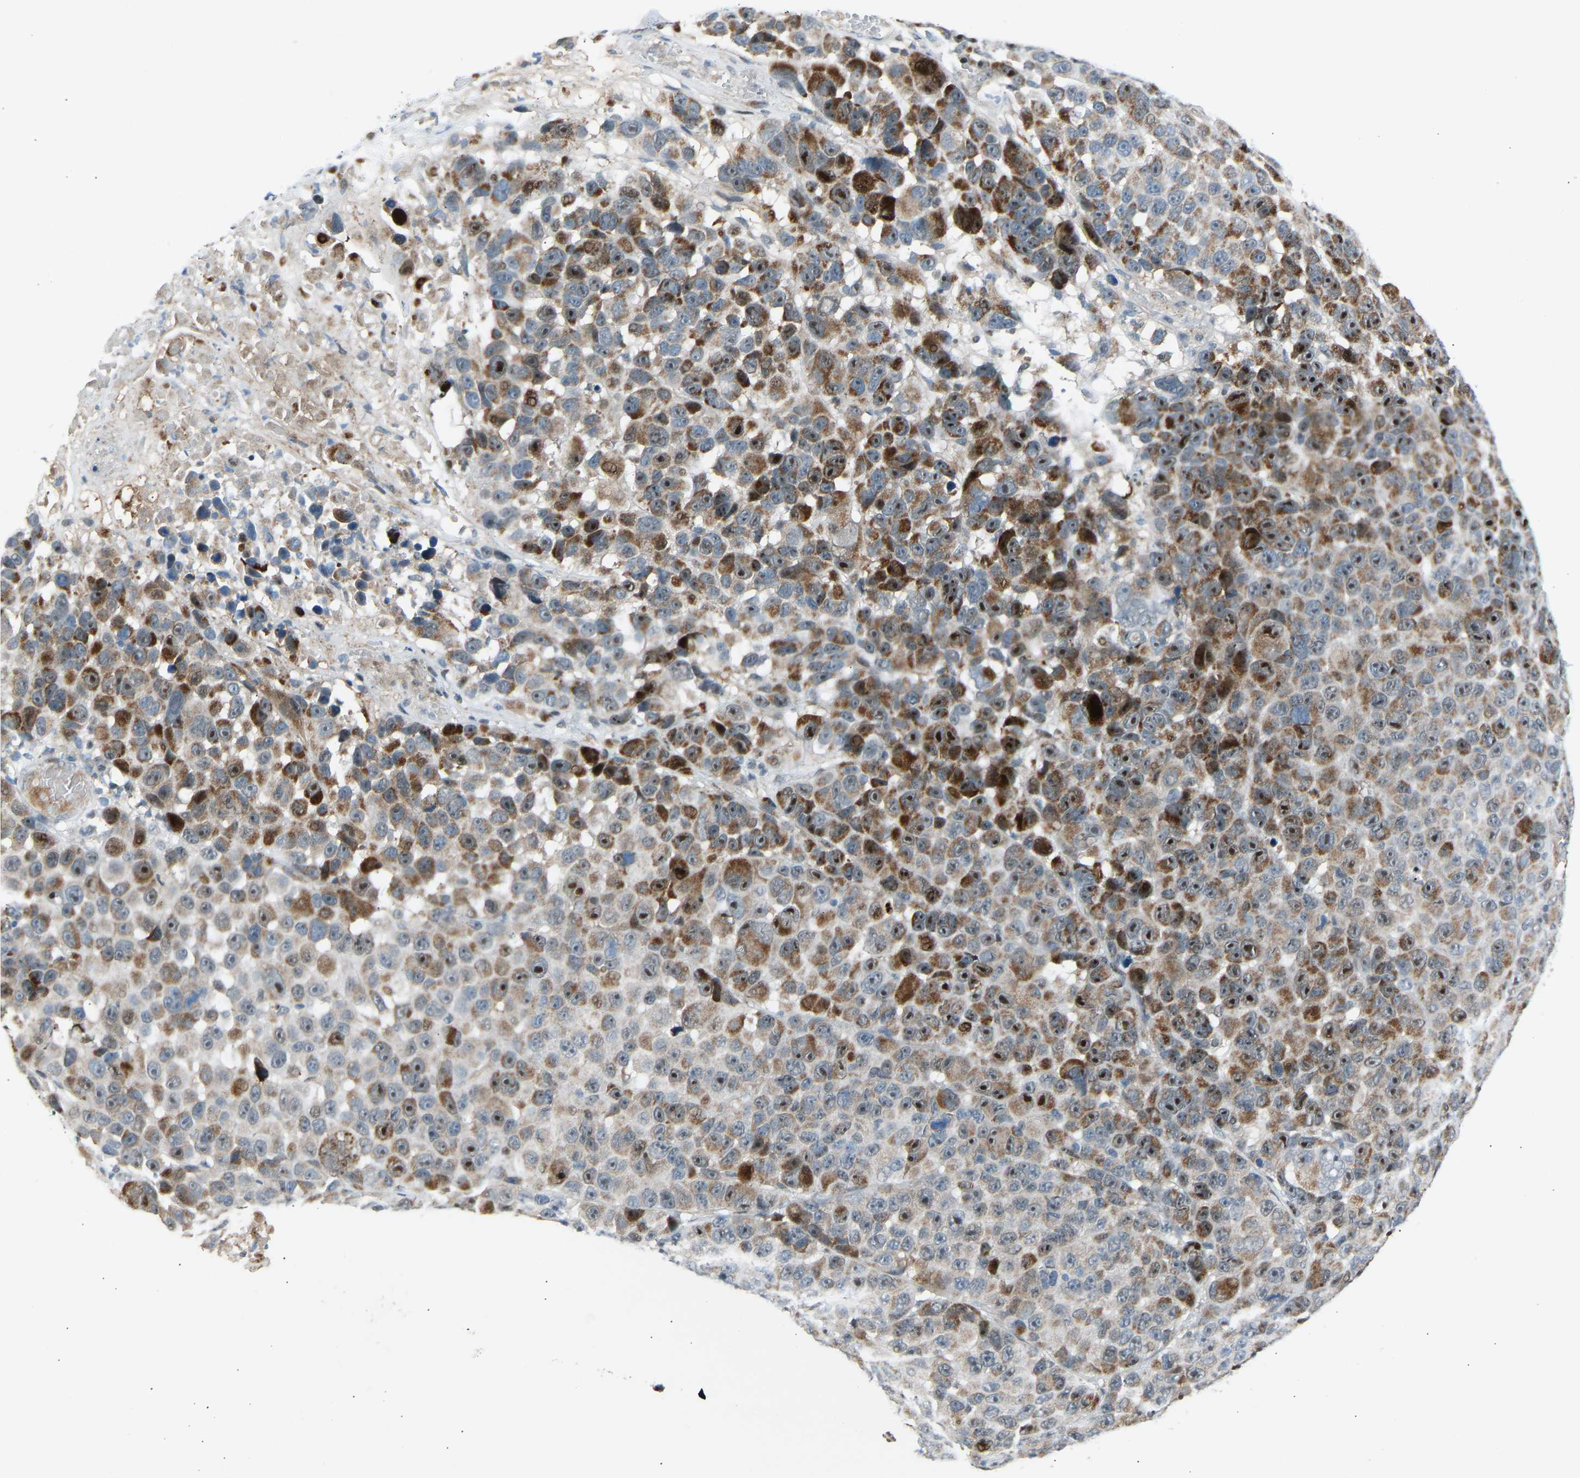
{"staining": {"intensity": "moderate", "quantity": "25%-75%", "location": "cytoplasmic/membranous,nuclear"}, "tissue": "melanoma", "cell_type": "Tumor cells", "image_type": "cancer", "snomed": [{"axis": "morphology", "description": "Malignant melanoma, NOS"}, {"axis": "topography", "description": "Skin"}], "caption": "A photomicrograph of malignant melanoma stained for a protein shows moderate cytoplasmic/membranous and nuclear brown staining in tumor cells. The staining is performed using DAB (3,3'-diaminobenzidine) brown chromogen to label protein expression. The nuclei are counter-stained blue using hematoxylin.", "gene": "VPS41", "patient": {"sex": "male", "age": 53}}